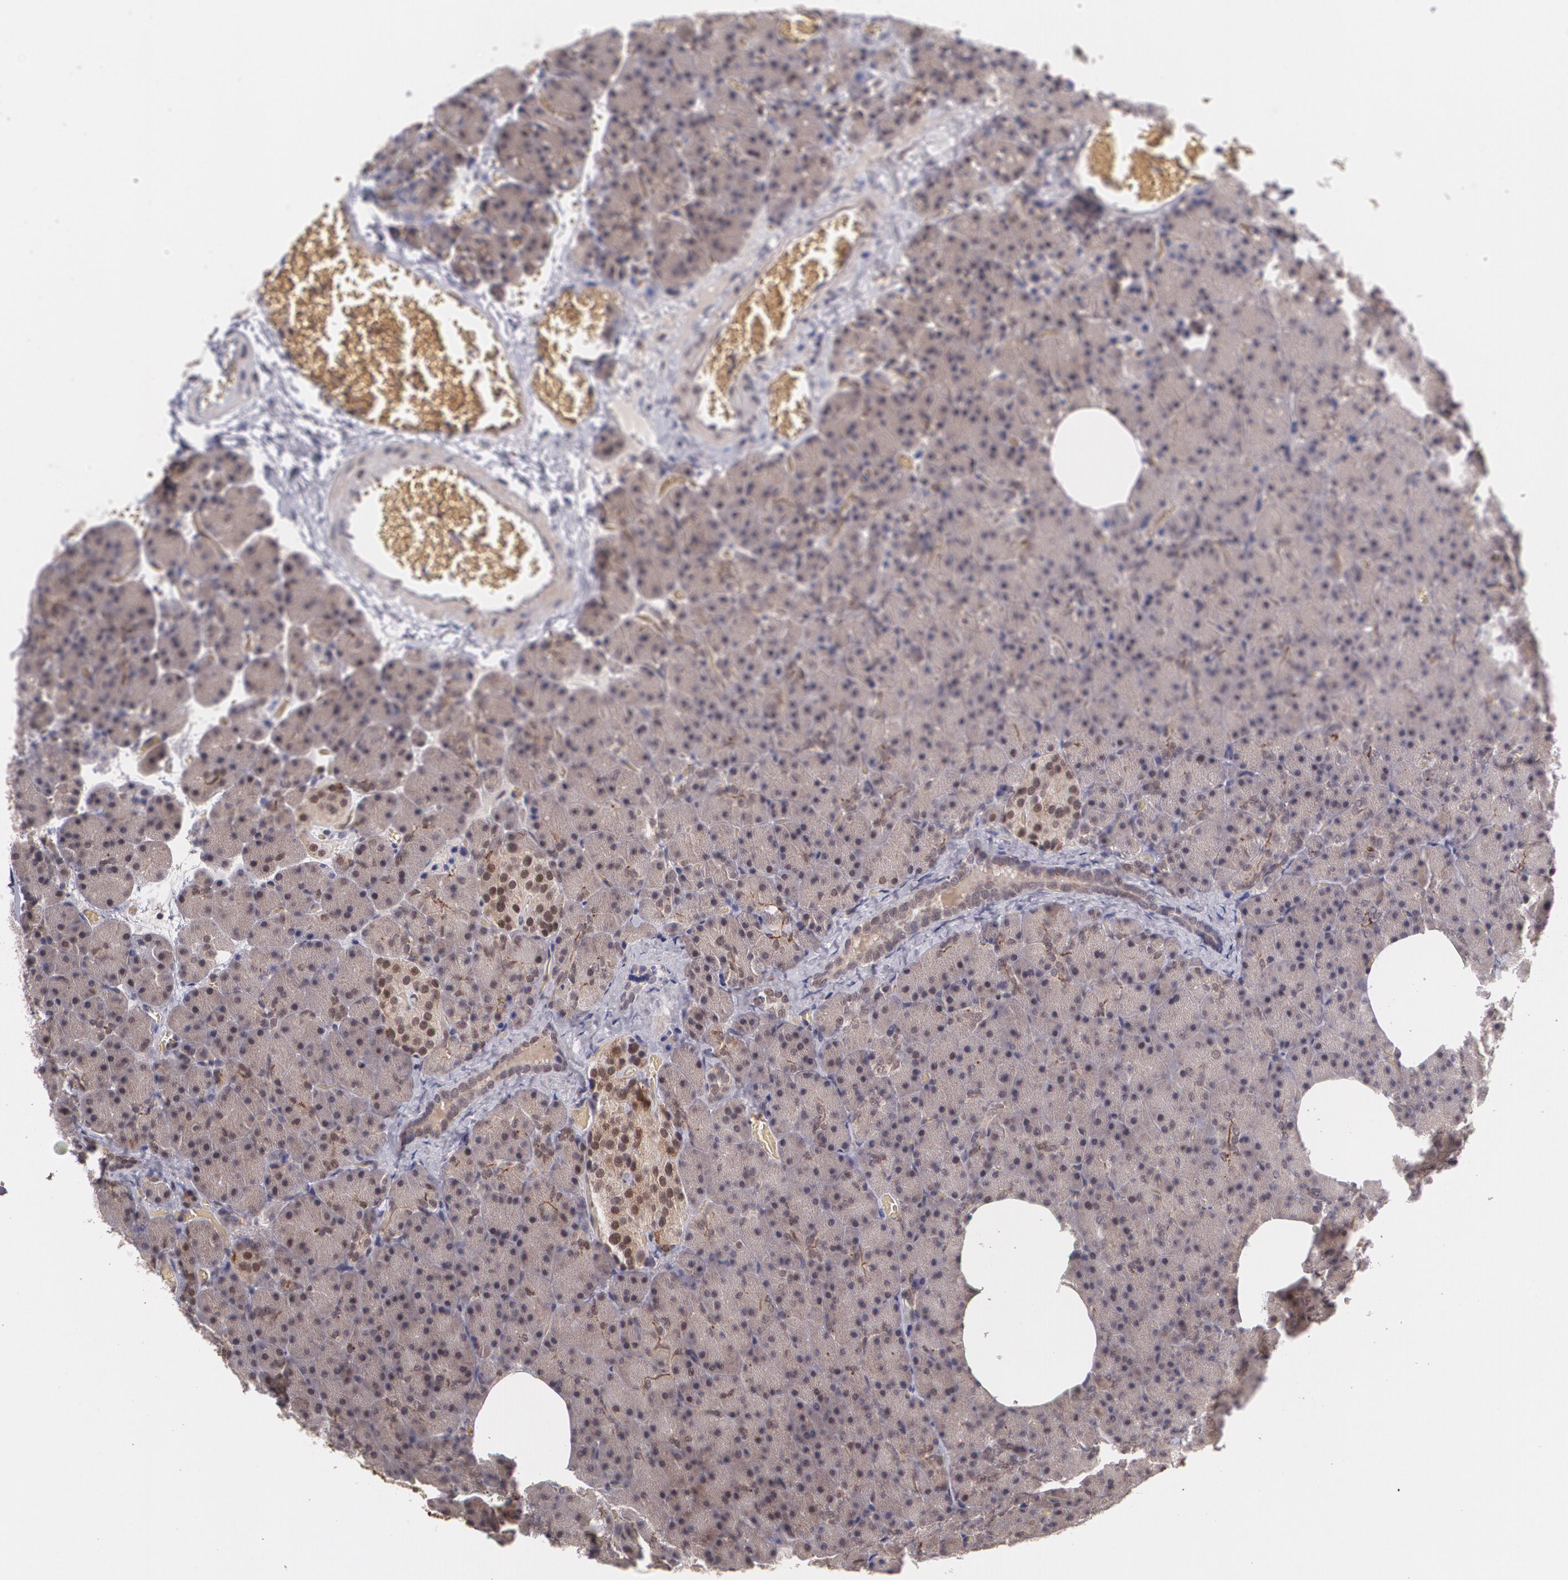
{"staining": {"intensity": "weak", "quantity": "25%-75%", "location": "cytoplasmic/membranous,nuclear"}, "tissue": "carcinoid", "cell_type": "Tumor cells", "image_type": "cancer", "snomed": [{"axis": "morphology", "description": "Normal tissue, NOS"}, {"axis": "morphology", "description": "Carcinoid, malignant, NOS"}, {"axis": "topography", "description": "Pancreas"}], "caption": "The immunohistochemical stain labels weak cytoplasmic/membranous and nuclear expression in tumor cells of carcinoid tissue.", "gene": "CUL2", "patient": {"sex": "female", "age": 35}}